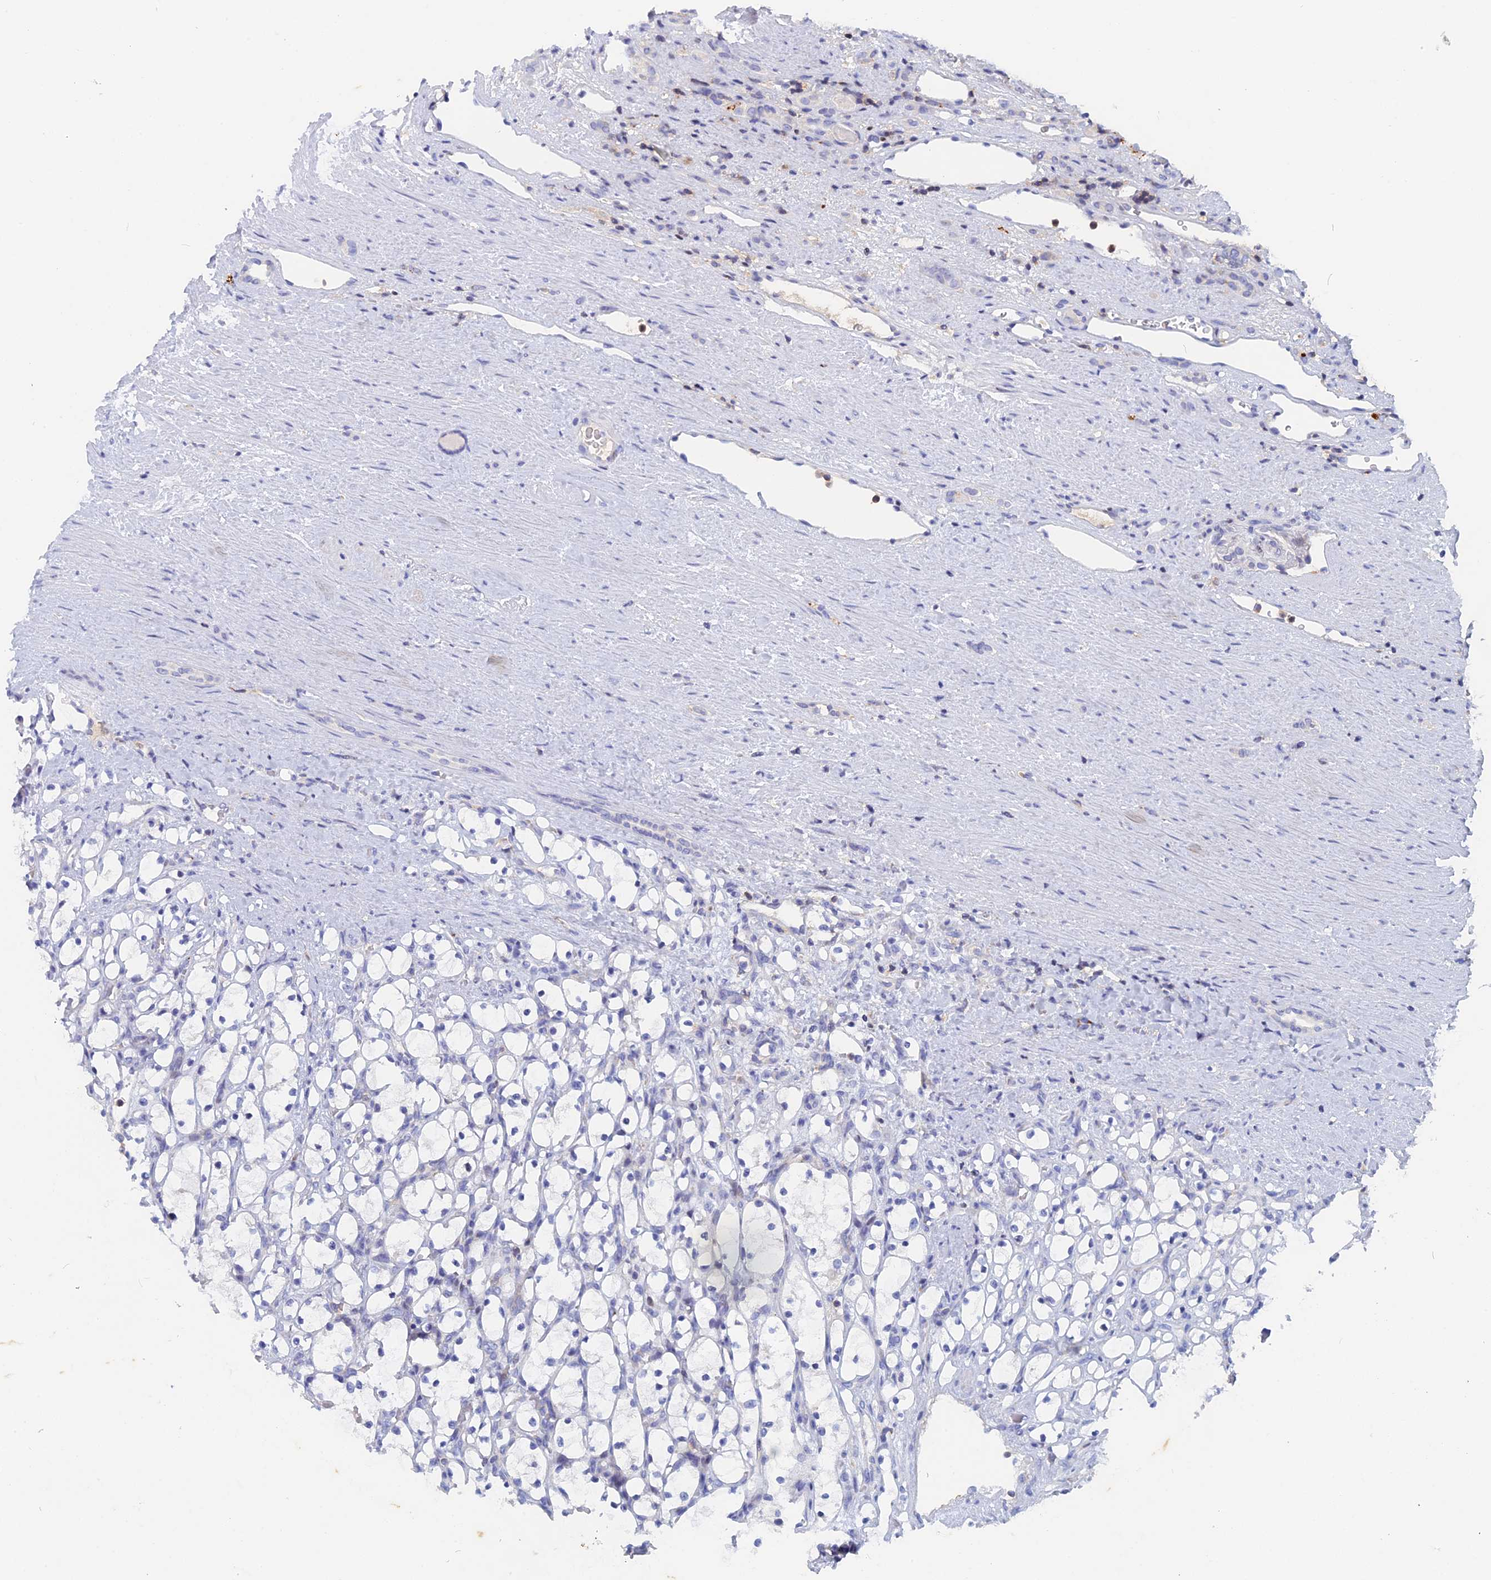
{"staining": {"intensity": "negative", "quantity": "none", "location": "none"}, "tissue": "renal cancer", "cell_type": "Tumor cells", "image_type": "cancer", "snomed": [{"axis": "morphology", "description": "Adenocarcinoma, NOS"}, {"axis": "topography", "description": "Kidney"}], "caption": "Immunohistochemical staining of human renal adenocarcinoma exhibits no significant expression in tumor cells. (DAB (3,3'-diaminobenzidine) immunohistochemistry, high magnification).", "gene": "ACP7", "patient": {"sex": "female", "age": 69}}